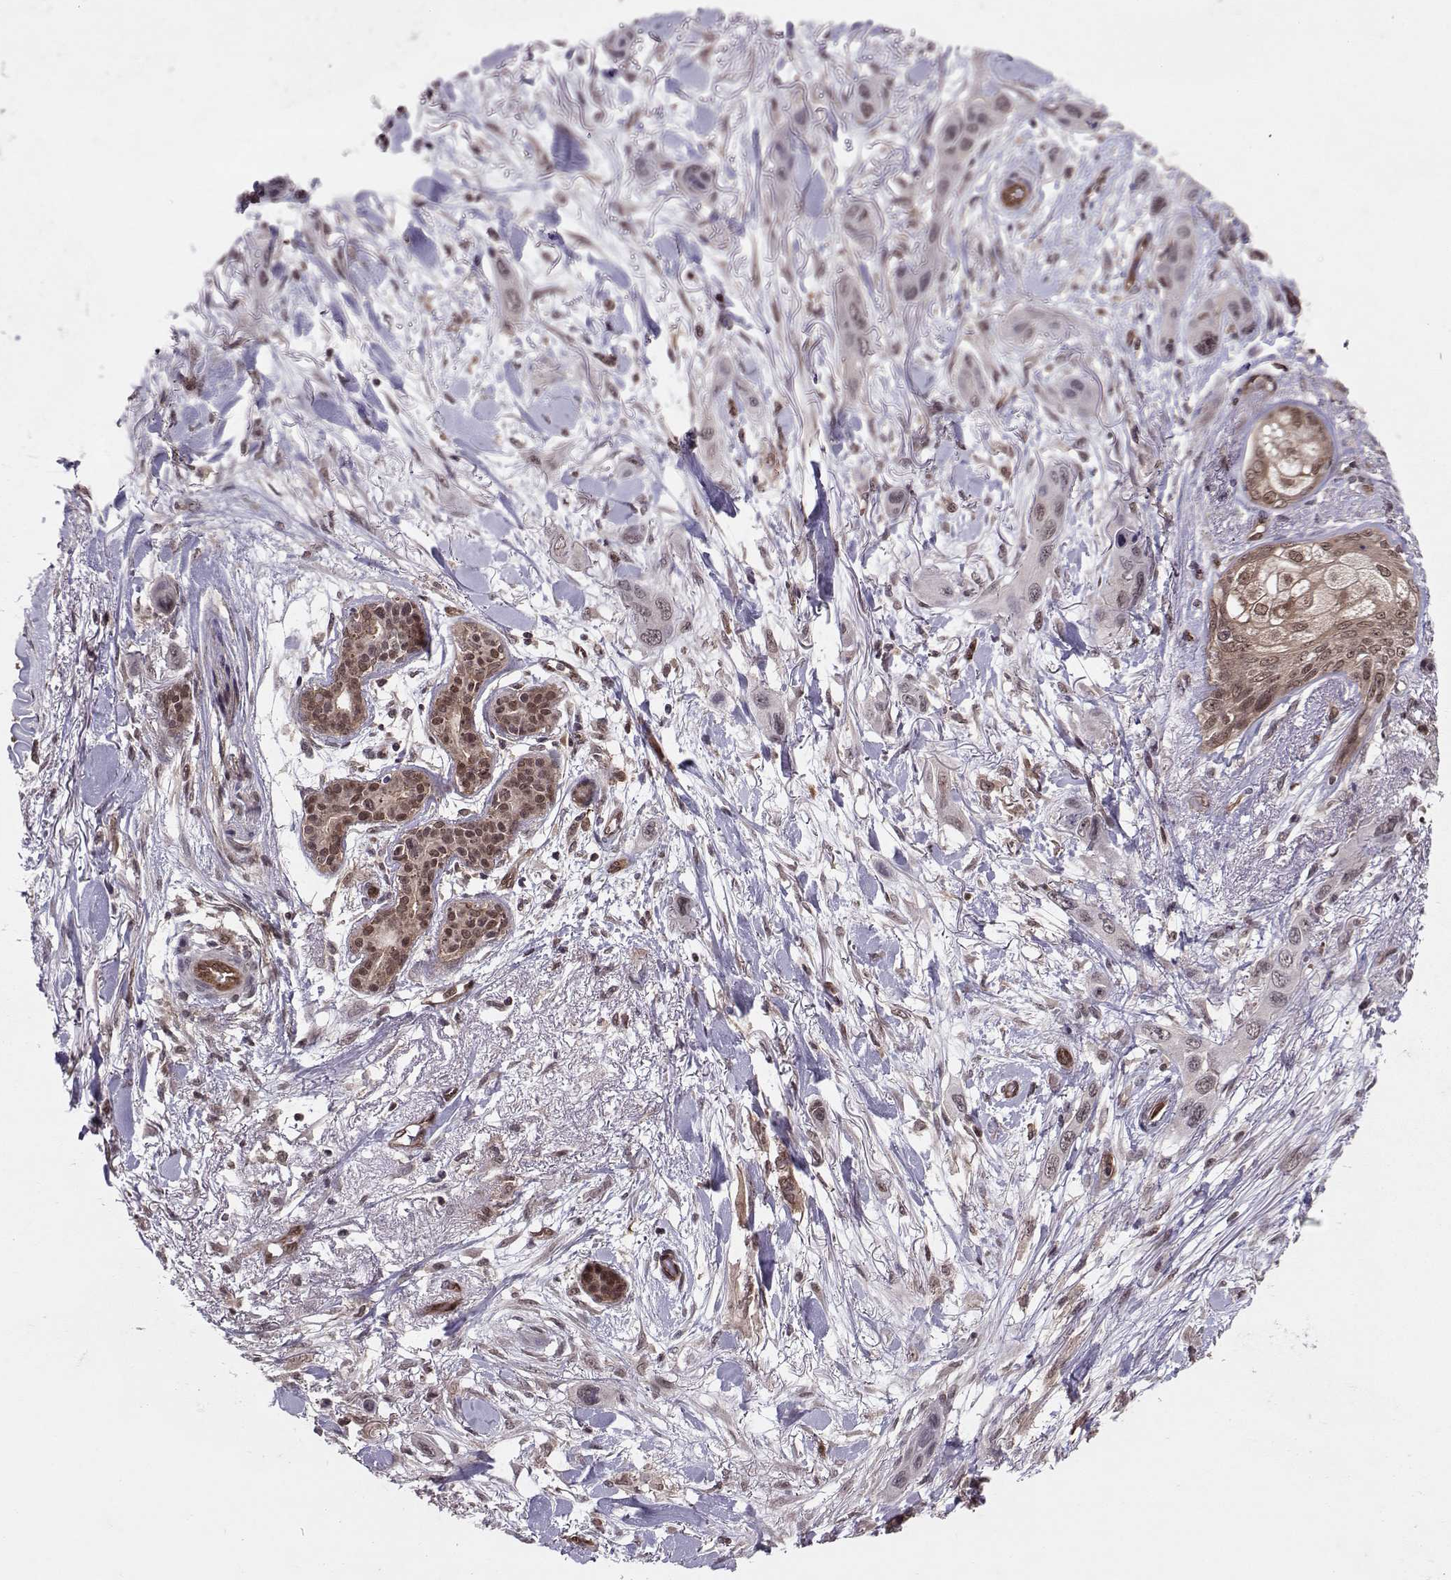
{"staining": {"intensity": "weak", "quantity": "25%-75%", "location": "cytoplasmic/membranous,nuclear"}, "tissue": "skin cancer", "cell_type": "Tumor cells", "image_type": "cancer", "snomed": [{"axis": "morphology", "description": "Squamous cell carcinoma, NOS"}, {"axis": "topography", "description": "Skin"}], "caption": "The micrograph exhibits immunohistochemical staining of skin squamous cell carcinoma. There is weak cytoplasmic/membranous and nuclear expression is appreciated in about 25%-75% of tumor cells.", "gene": "PPP2R2A", "patient": {"sex": "male", "age": 79}}